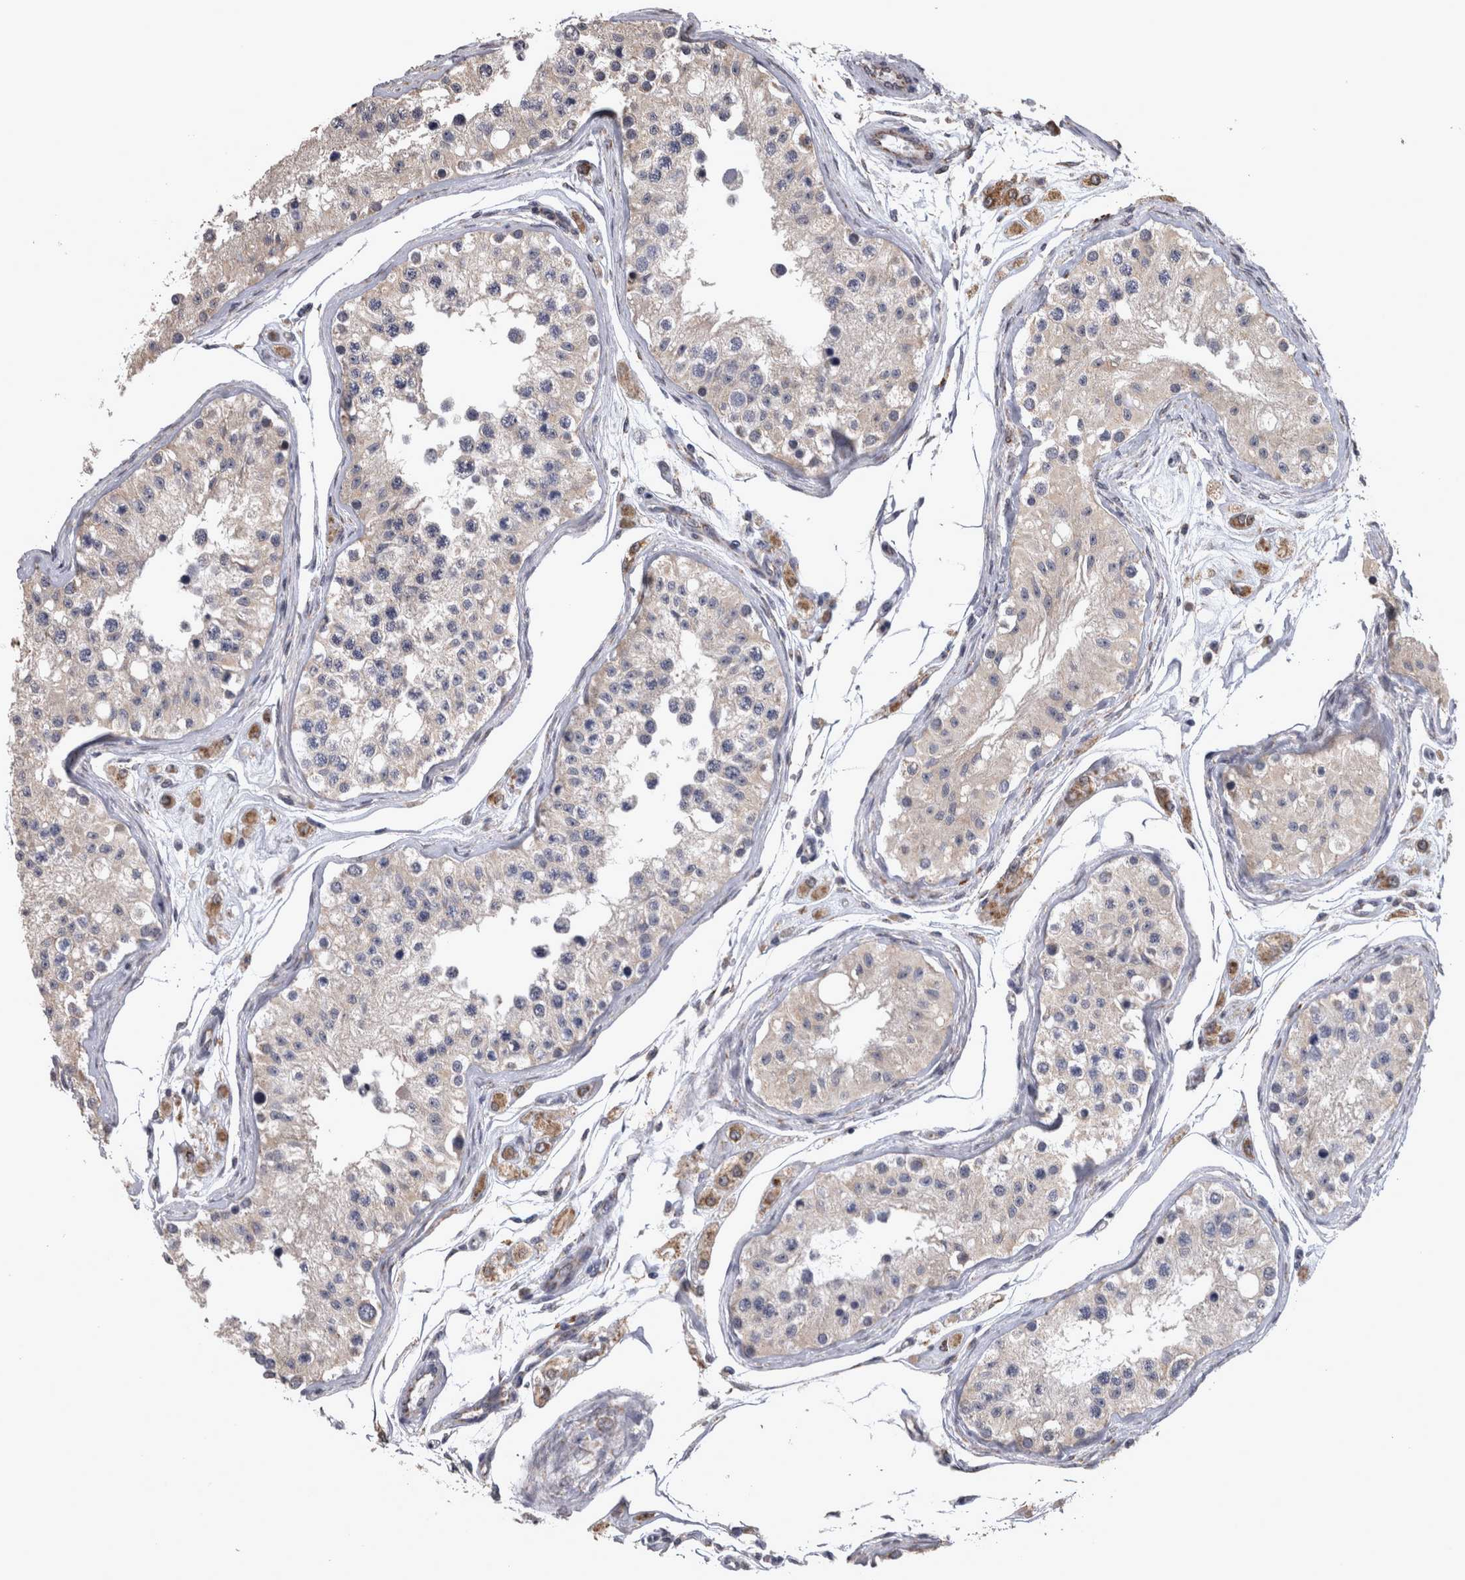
{"staining": {"intensity": "weak", "quantity": "25%-75%", "location": "cytoplasmic/membranous"}, "tissue": "testis", "cell_type": "Cells in seminiferous ducts", "image_type": "normal", "snomed": [{"axis": "morphology", "description": "Normal tissue, NOS"}, {"axis": "morphology", "description": "Adenocarcinoma, metastatic, NOS"}, {"axis": "topography", "description": "Testis"}], "caption": "This is a photomicrograph of IHC staining of normal testis, which shows weak staining in the cytoplasmic/membranous of cells in seminiferous ducts.", "gene": "DBT", "patient": {"sex": "male", "age": 26}}